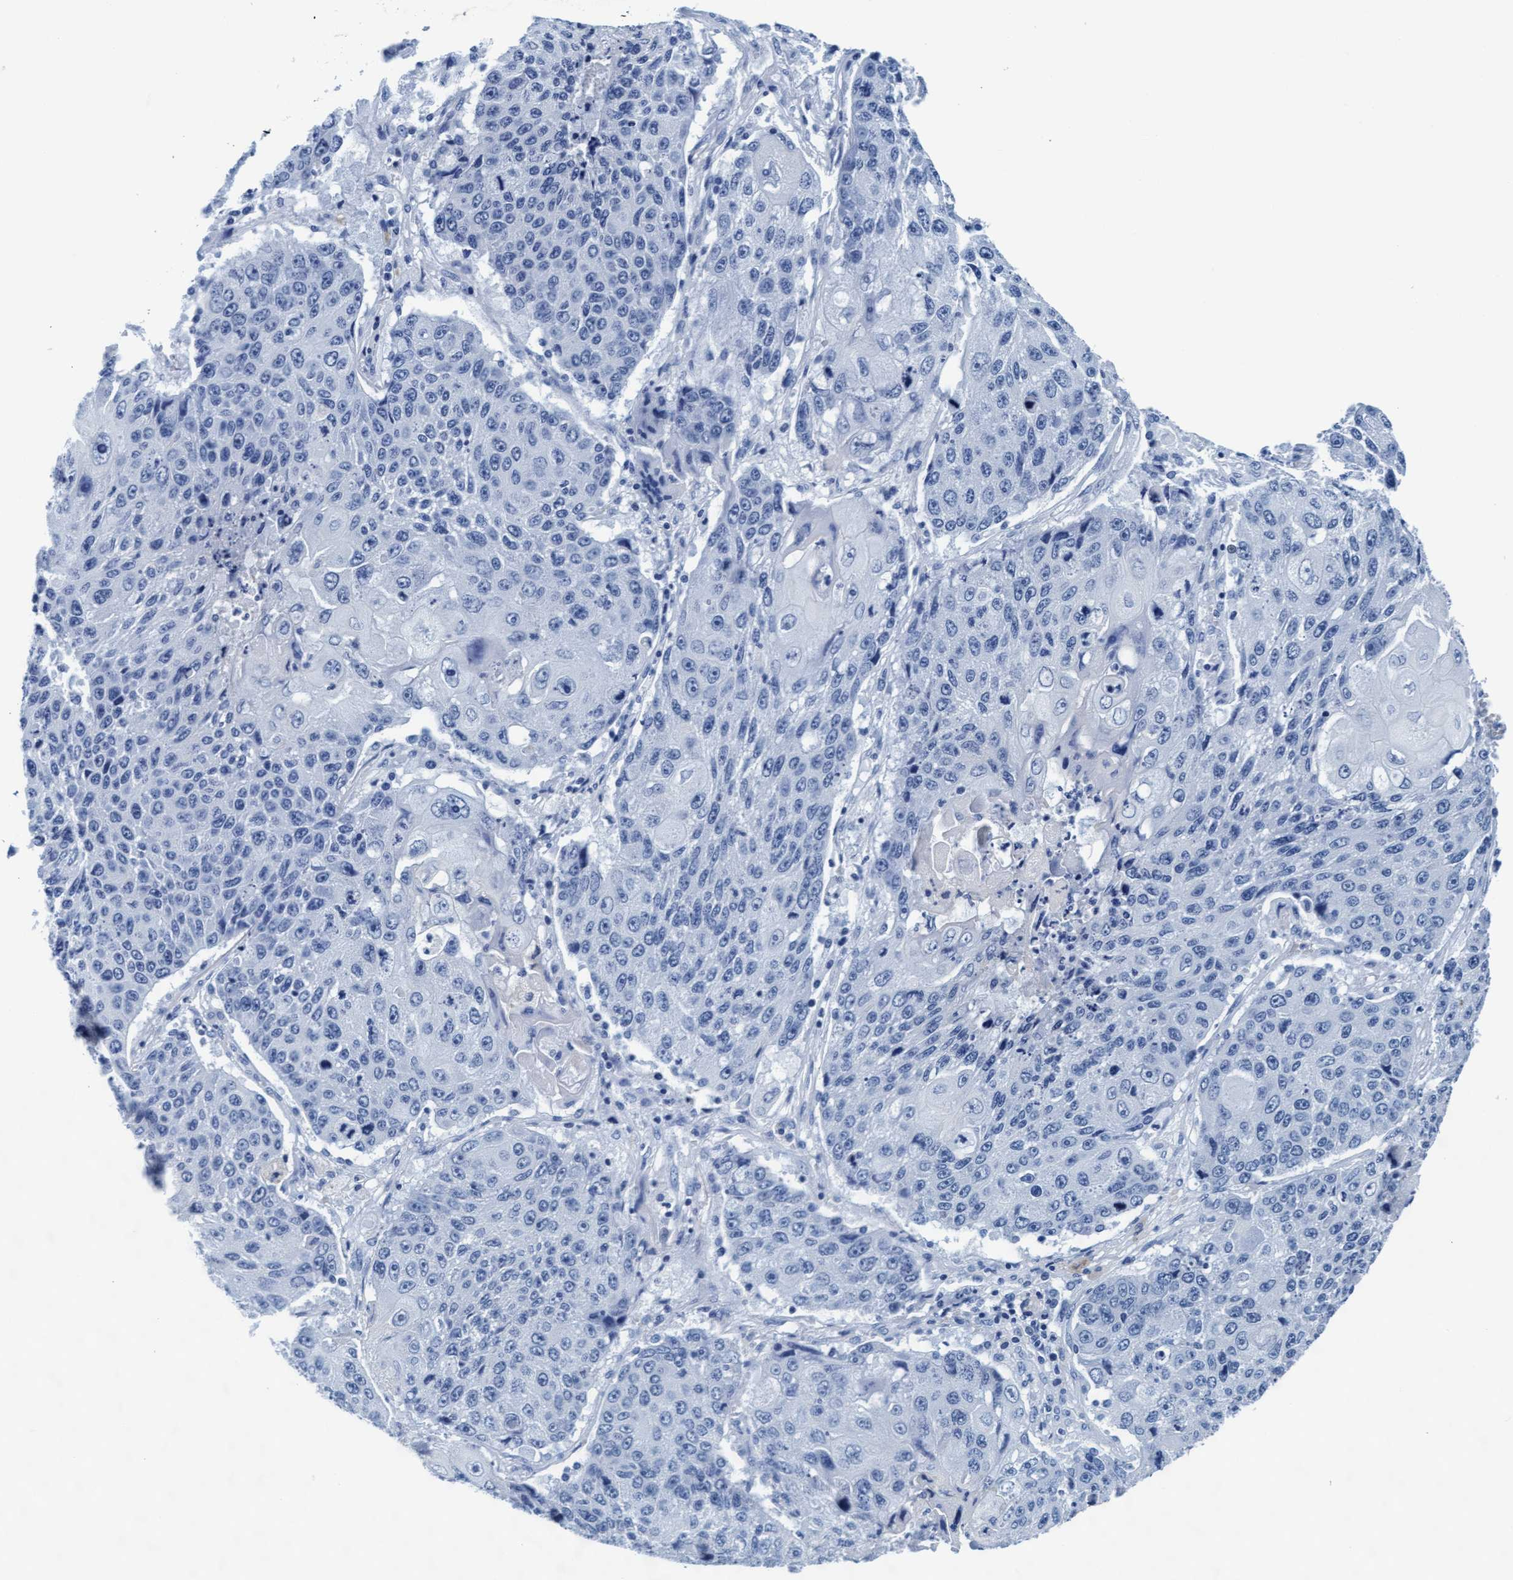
{"staining": {"intensity": "negative", "quantity": "none", "location": "none"}, "tissue": "lung cancer", "cell_type": "Tumor cells", "image_type": "cancer", "snomed": [{"axis": "morphology", "description": "Squamous cell carcinoma, NOS"}, {"axis": "topography", "description": "Lung"}], "caption": "A micrograph of human squamous cell carcinoma (lung) is negative for staining in tumor cells. The staining is performed using DAB brown chromogen with nuclei counter-stained in using hematoxylin.", "gene": "ARSG", "patient": {"sex": "male", "age": 61}}